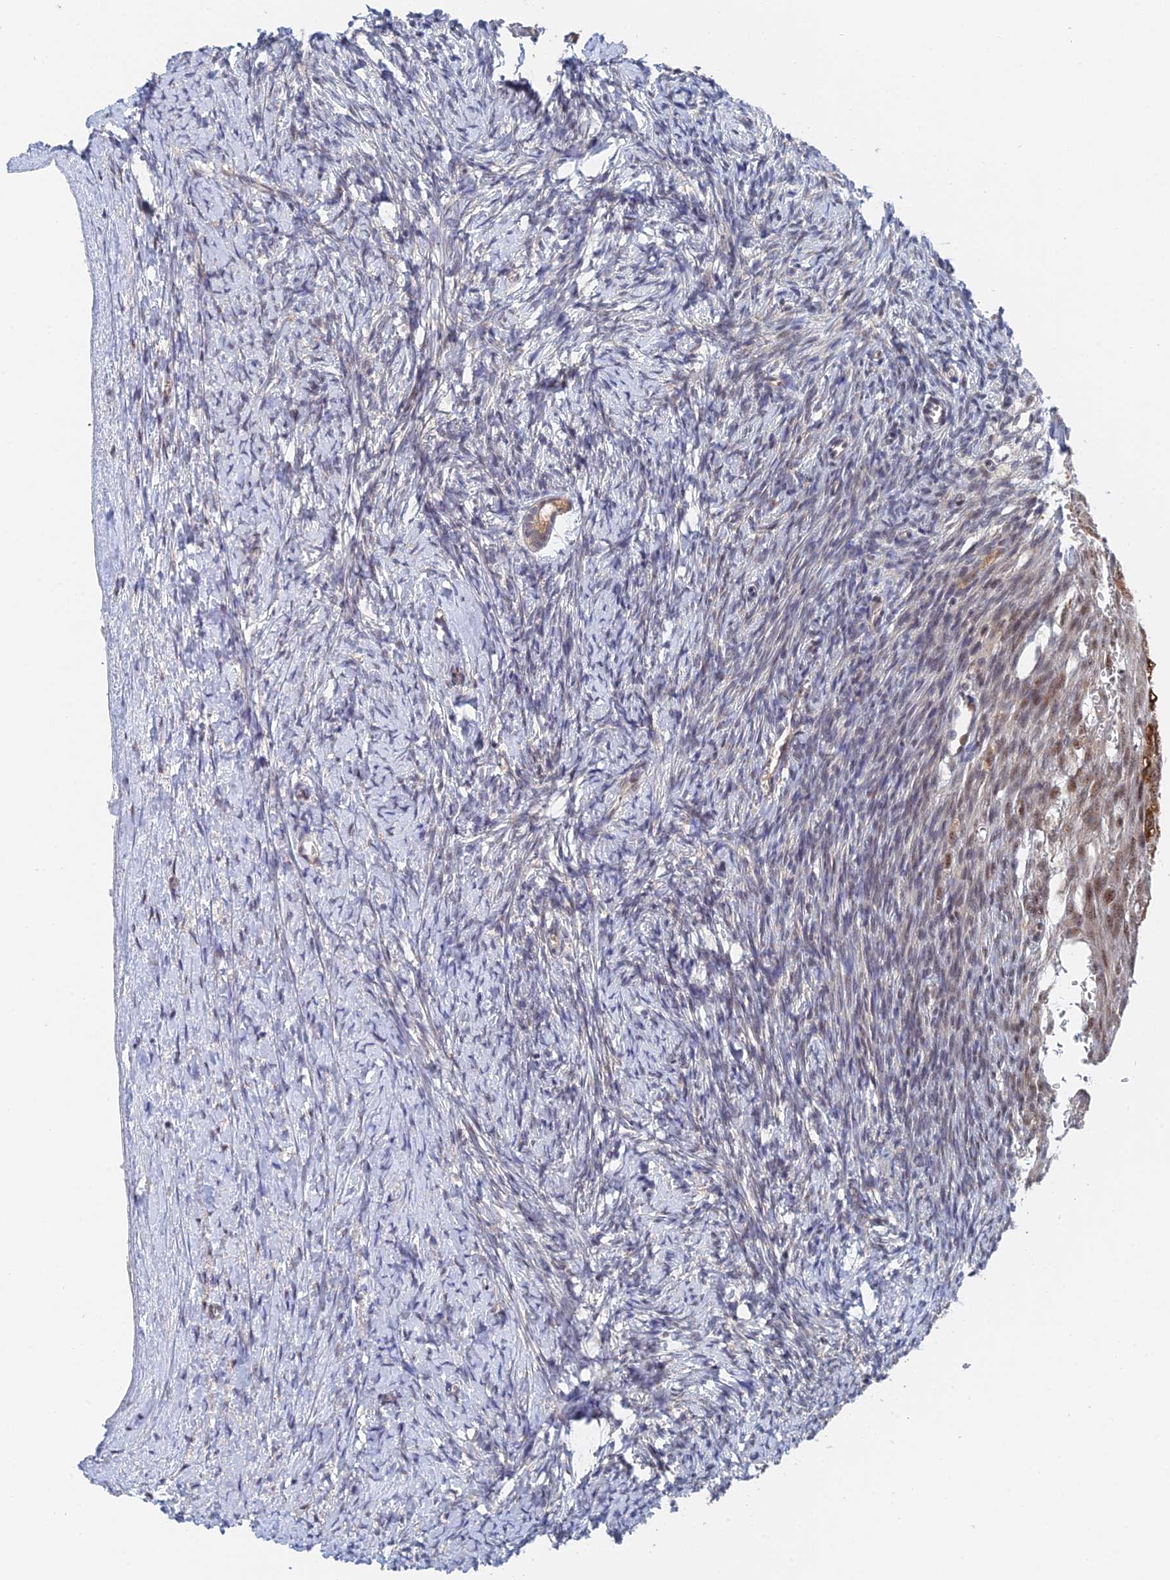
{"staining": {"intensity": "strong", "quantity": ">75%", "location": "cytoplasmic/membranous"}, "tissue": "ovary", "cell_type": "Follicle cells", "image_type": "normal", "snomed": [{"axis": "morphology", "description": "Normal tissue, NOS"}, {"axis": "morphology", "description": "Developmental malformation"}, {"axis": "topography", "description": "Ovary"}], "caption": "Immunohistochemical staining of unremarkable ovary shows >75% levels of strong cytoplasmic/membranous protein staining in about >75% of follicle cells.", "gene": "CFAP92", "patient": {"sex": "female", "age": 39}}